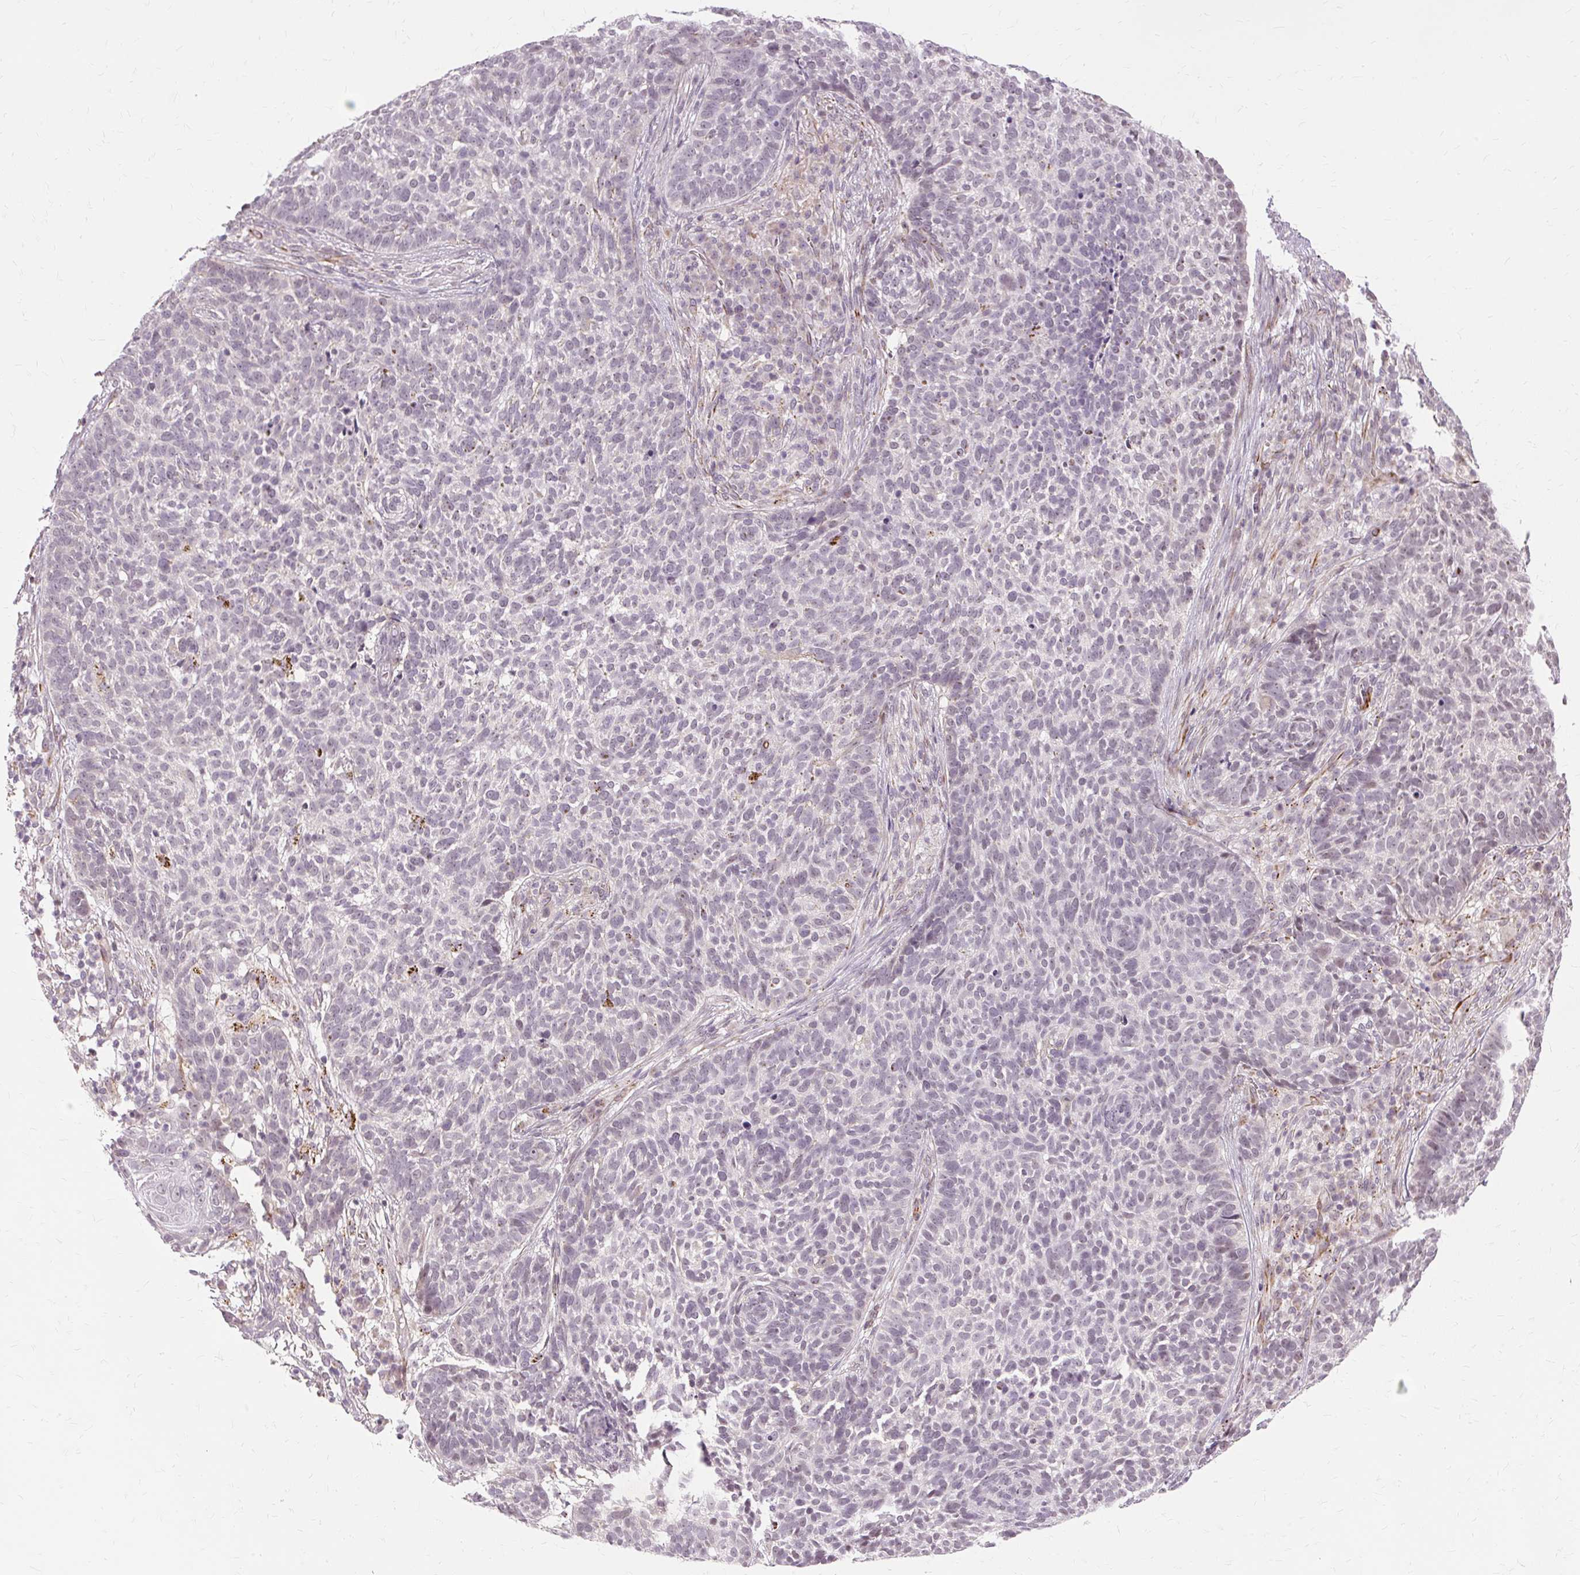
{"staining": {"intensity": "weak", "quantity": "<25%", "location": "nuclear"}, "tissue": "skin cancer", "cell_type": "Tumor cells", "image_type": "cancer", "snomed": [{"axis": "morphology", "description": "Basal cell carcinoma"}, {"axis": "topography", "description": "Skin"}], "caption": "The photomicrograph displays no significant positivity in tumor cells of skin cancer. (Stains: DAB immunohistochemistry (IHC) with hematoxylin counter stain, Microscopy: brightfield microscopy at high magnification).", "gene": "MMACHC", "patient": {"sex": "male", "age": 85}}